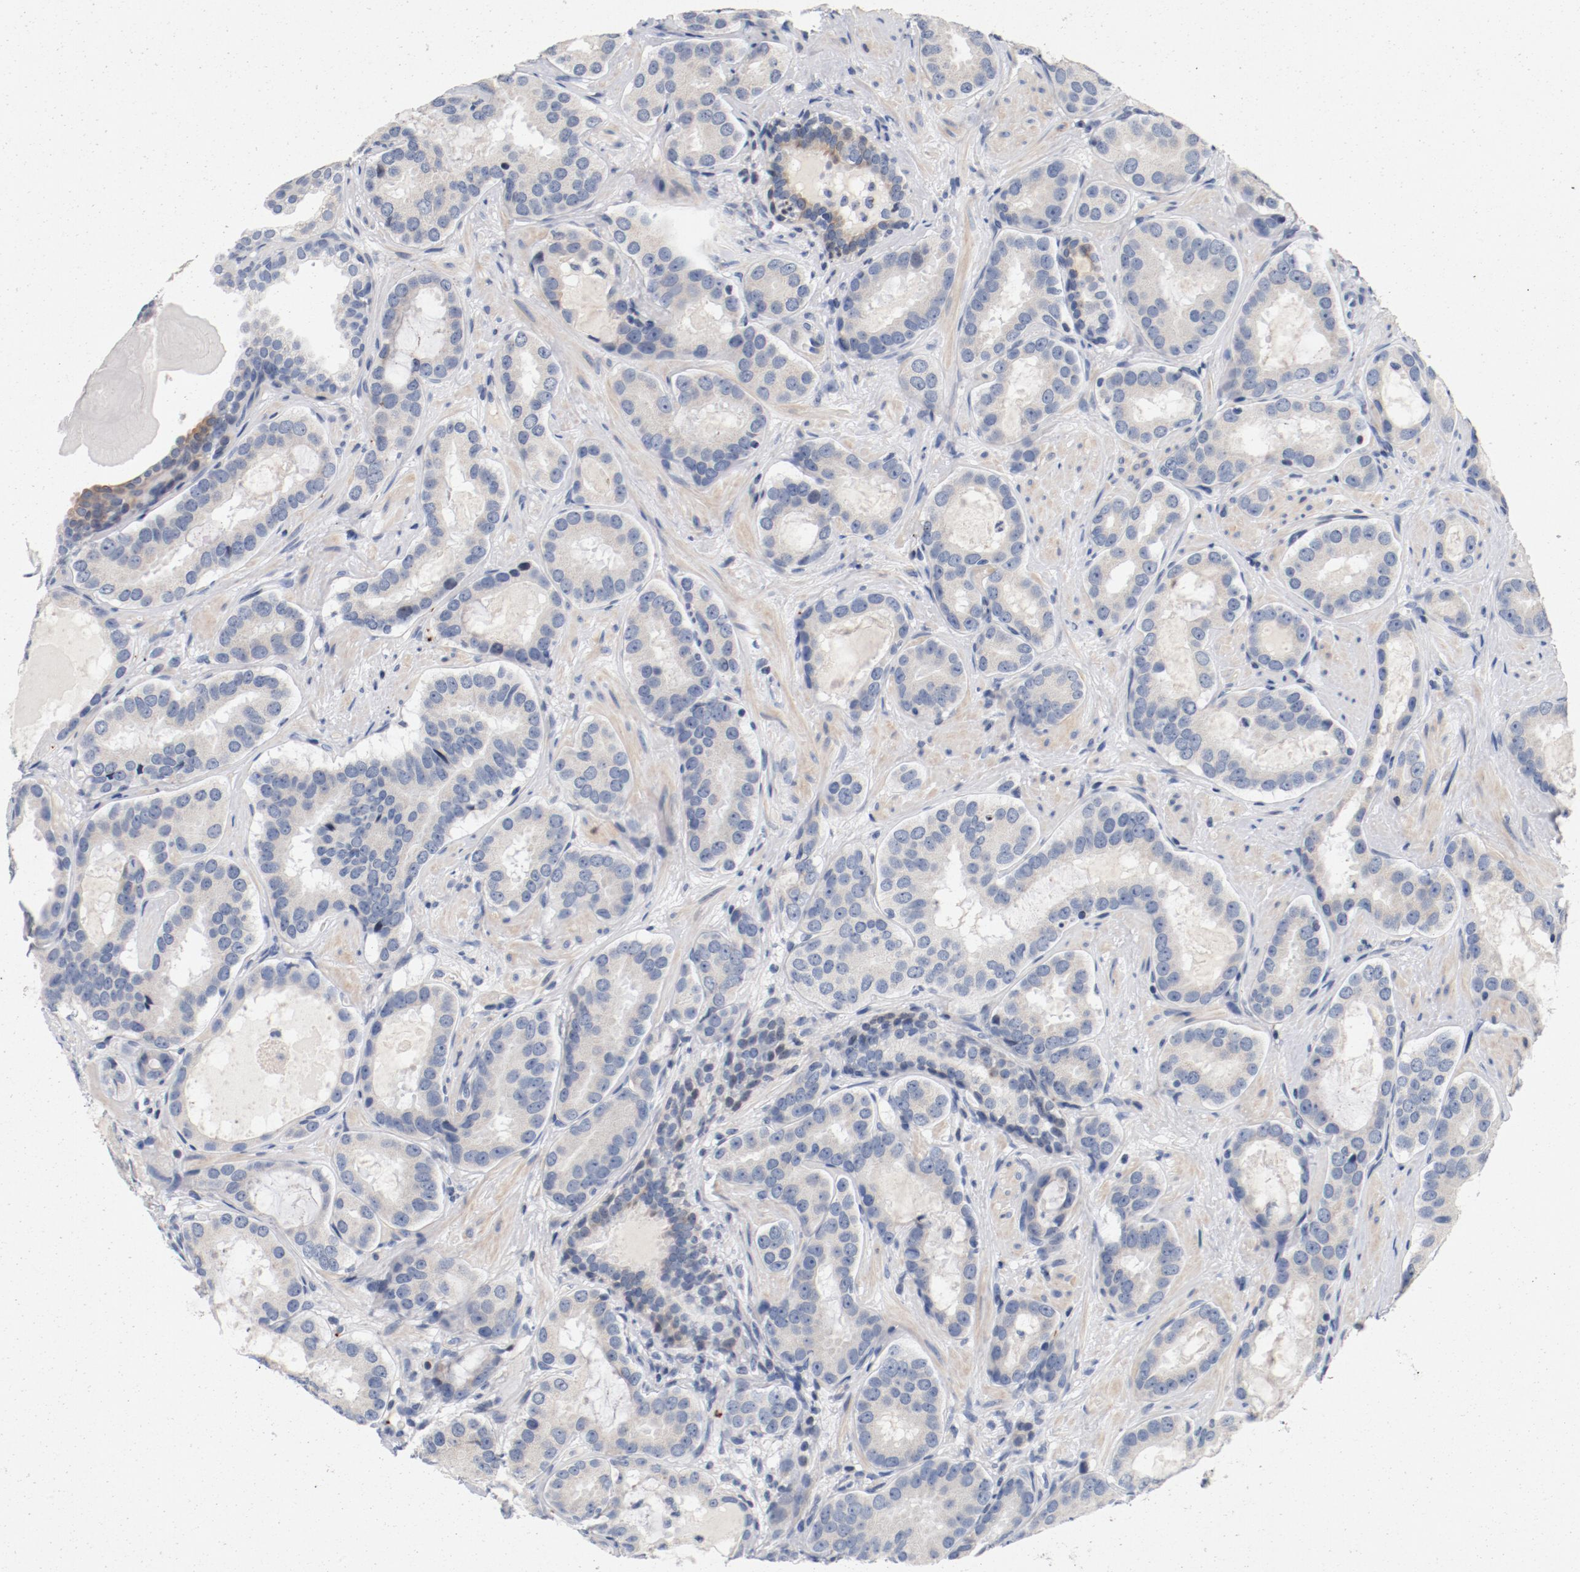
{"staining": {"intensity": "weak", "quantity": "<25%", "location": "cytoplasmic/membranous"}, "tissue": "prostate cancer", "cell_type": "Tumor cells", "image_type": "cancer", "snomed": [{"axis": "morphology", "description": "Adenocarcinoma, Low grade"}, {"axis": "topography", "description": "Prostate"}], "caption": "The micrograph displays no significant positivity in tumor cells of prostate low-grade adenocarcinoma.", "gene": "PIM1", "patient": {"sex": "male", "age": 59}}